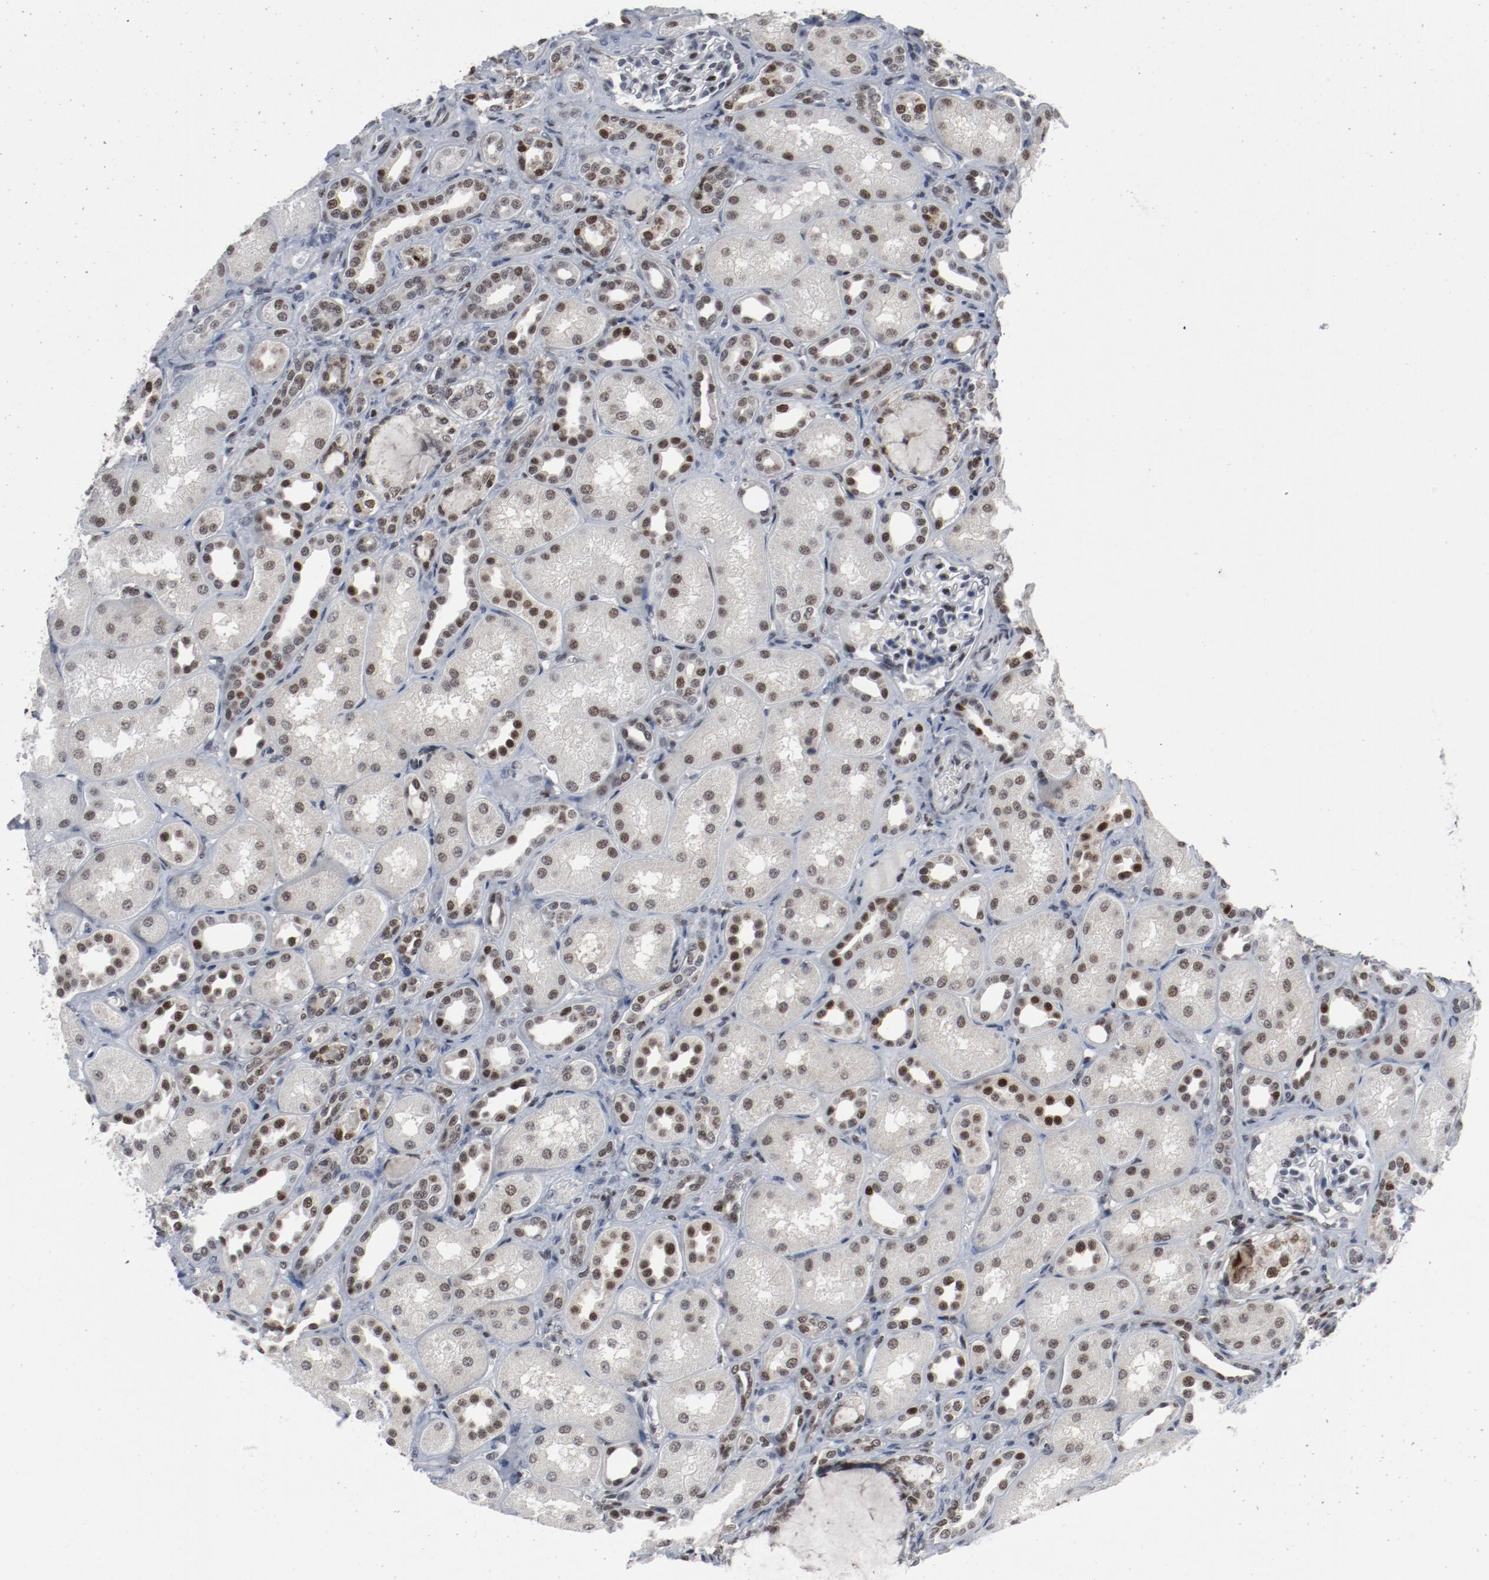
{"staining": {"intensity": "strong", "quantity": "<25%", "location": "nuclear"}, "tissue": "kidney", "cell_type": "Cells in glomeruli", "image_type": "normal", "snomed": [{"axis": "morphology", "description": "Normal tissue, NOS"}, {"axis": "topography", "description": "Kidney"}], "caption": "DAB (3,3'-diaminobenzidine) immunohistochemical staining of normal human kidney demonstrates strong nuclear protein positivity in approximately <25% of cells in glomeruli.", "gene": "JMJD6", "patient": {"sex": "male", "age": 7}}